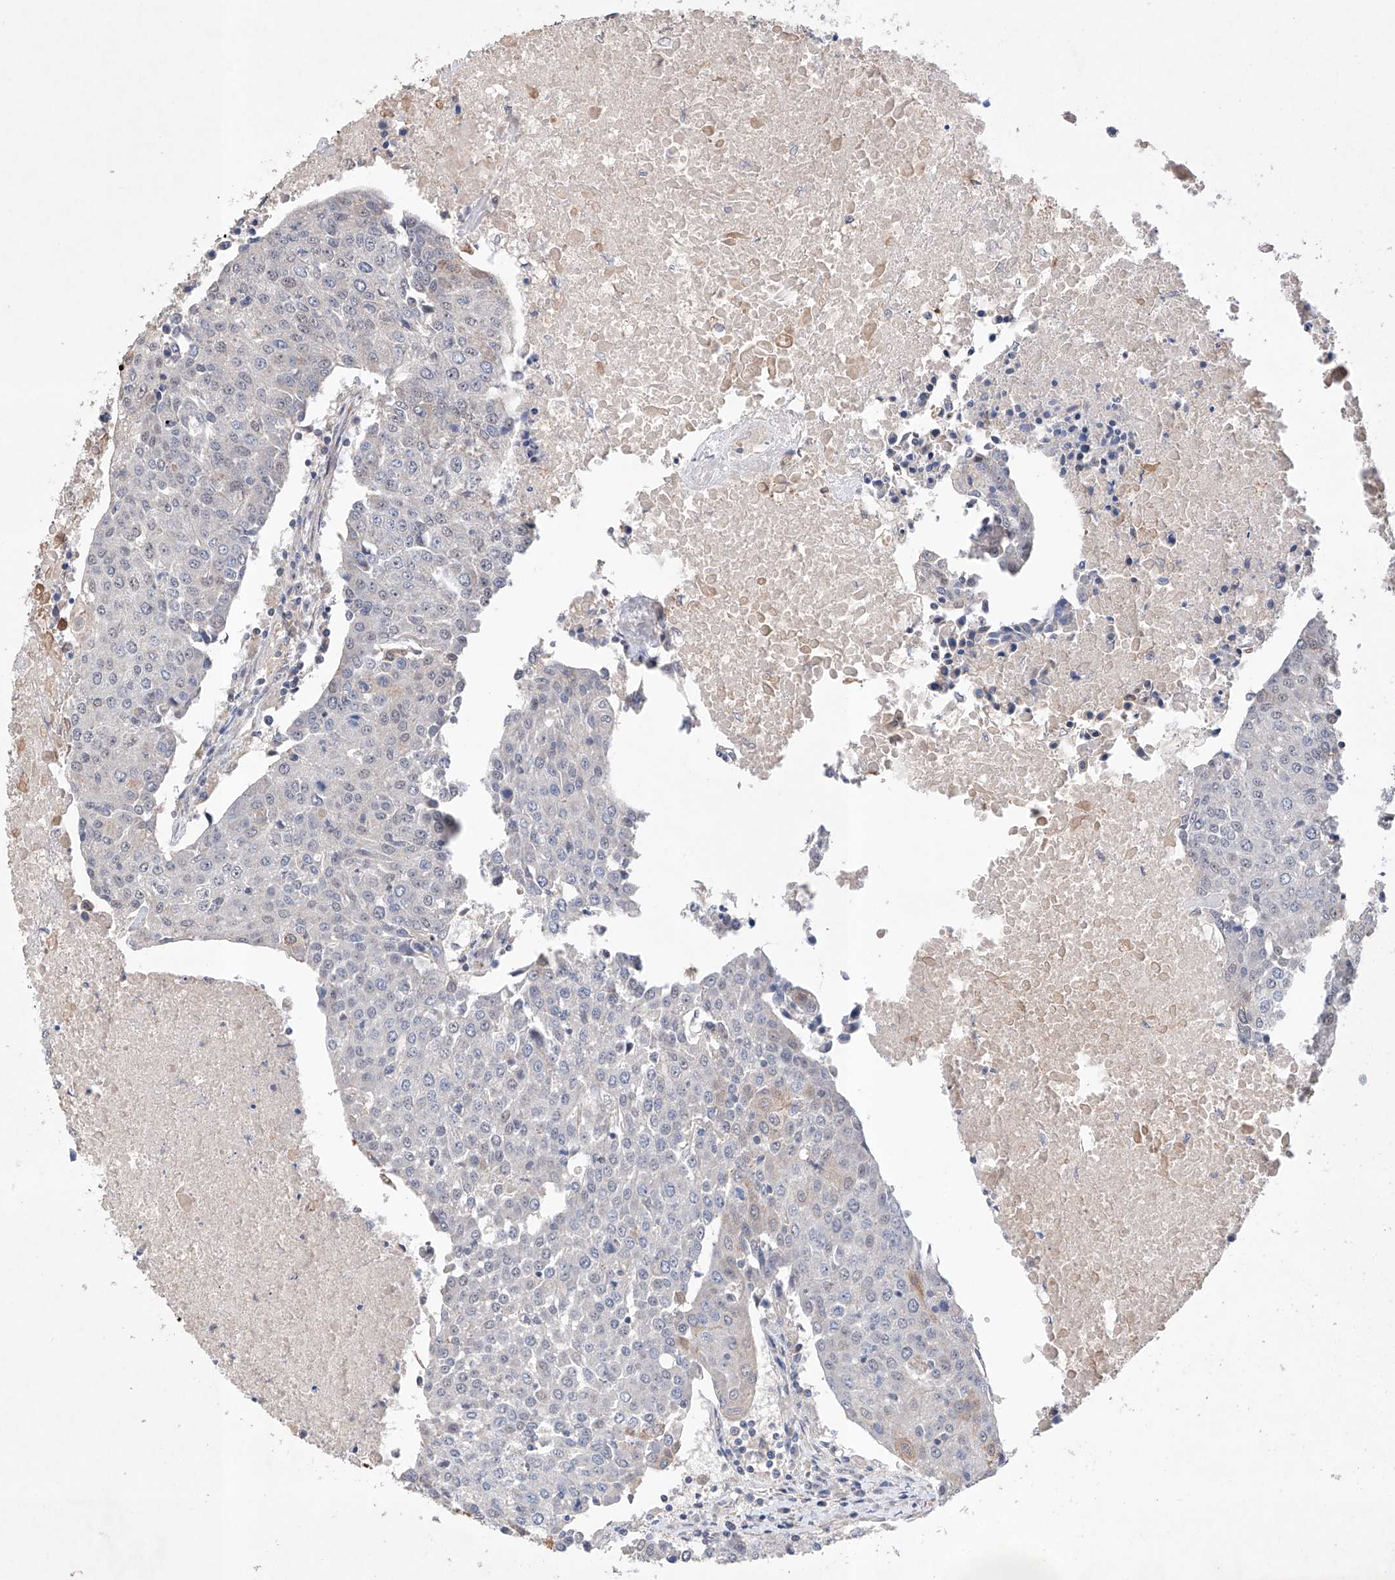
{"staining": {"intensity": "negative", "quantity": "none", "location": "none"}, "tissue": "urothelial cancer", "cell_type": "Tumor cells", "image_type": "cancer", "snomed": [{"axis": "morphology", "description": "Urothelial carcinoma, High grade"}, {"axis": "topography", "description": "Urinary bladder"}], "caption": "IHC of human urothelial cancer demonstrates no expression in tumor cells.", "gene": "AFG1L", "patient": {"sex": "female", "age": 85}}